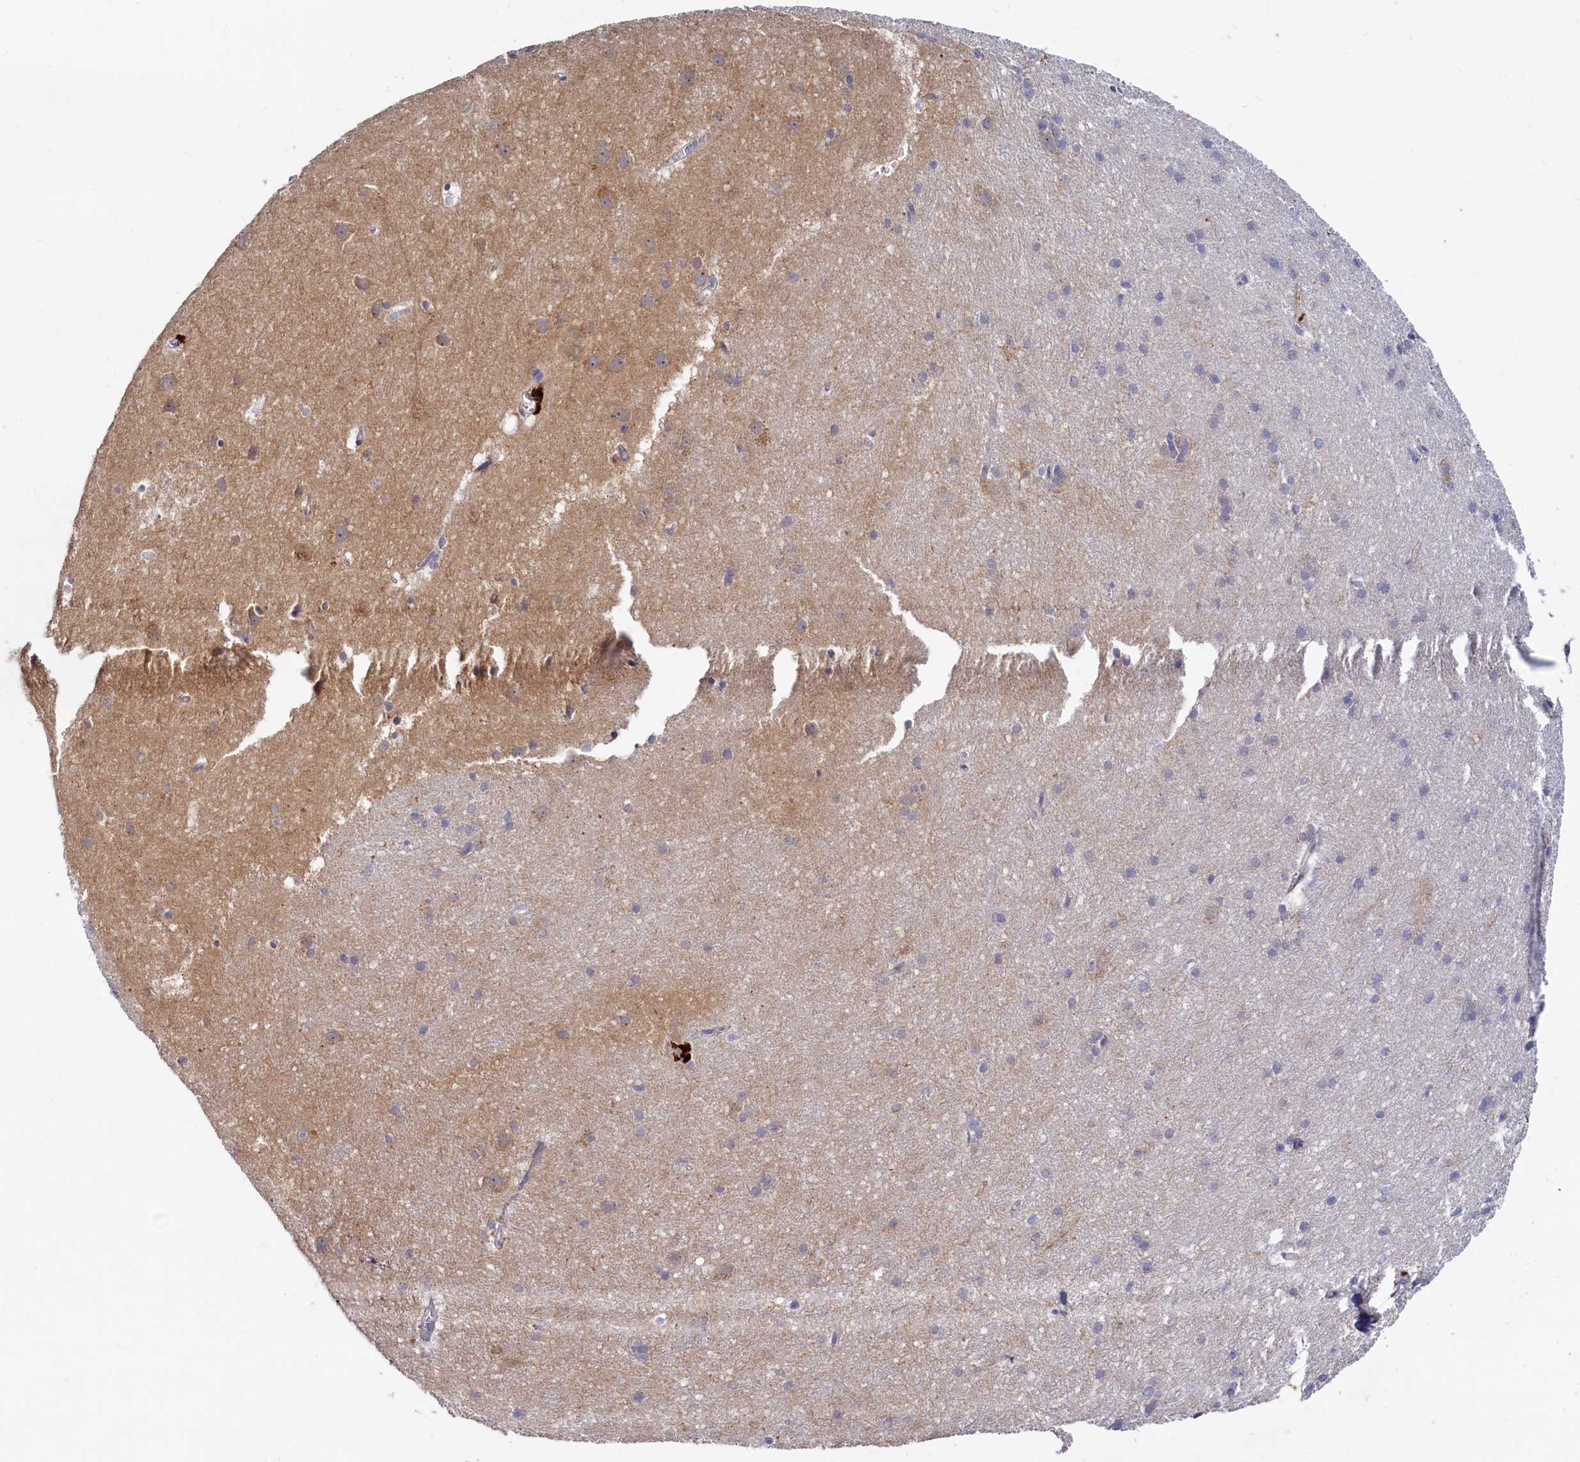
{"staining": {"intensity": "negative", "quantity": "none", "location": "none"}, "tissue": "cerebral cortex", "cell_type": "Endothelial cells", "image_type": "normal", "snomed": [{"axis": "morphology", "description": "Normal tissue, NOS"}, {"axis": "topography", "description": "Cerebral cortex"}], "caption": "A high-resolution photomicrograph shows immunohistochemistry staining of unremarkable cerebral cortex, which displays no significant staining in endothelial cells. (DAB immunohistochemistry (IHC) visualized using brightfield microscopy, high magnification).", "gene": "RGS7BP", "patient": {"sex": "male", "age": 54}}